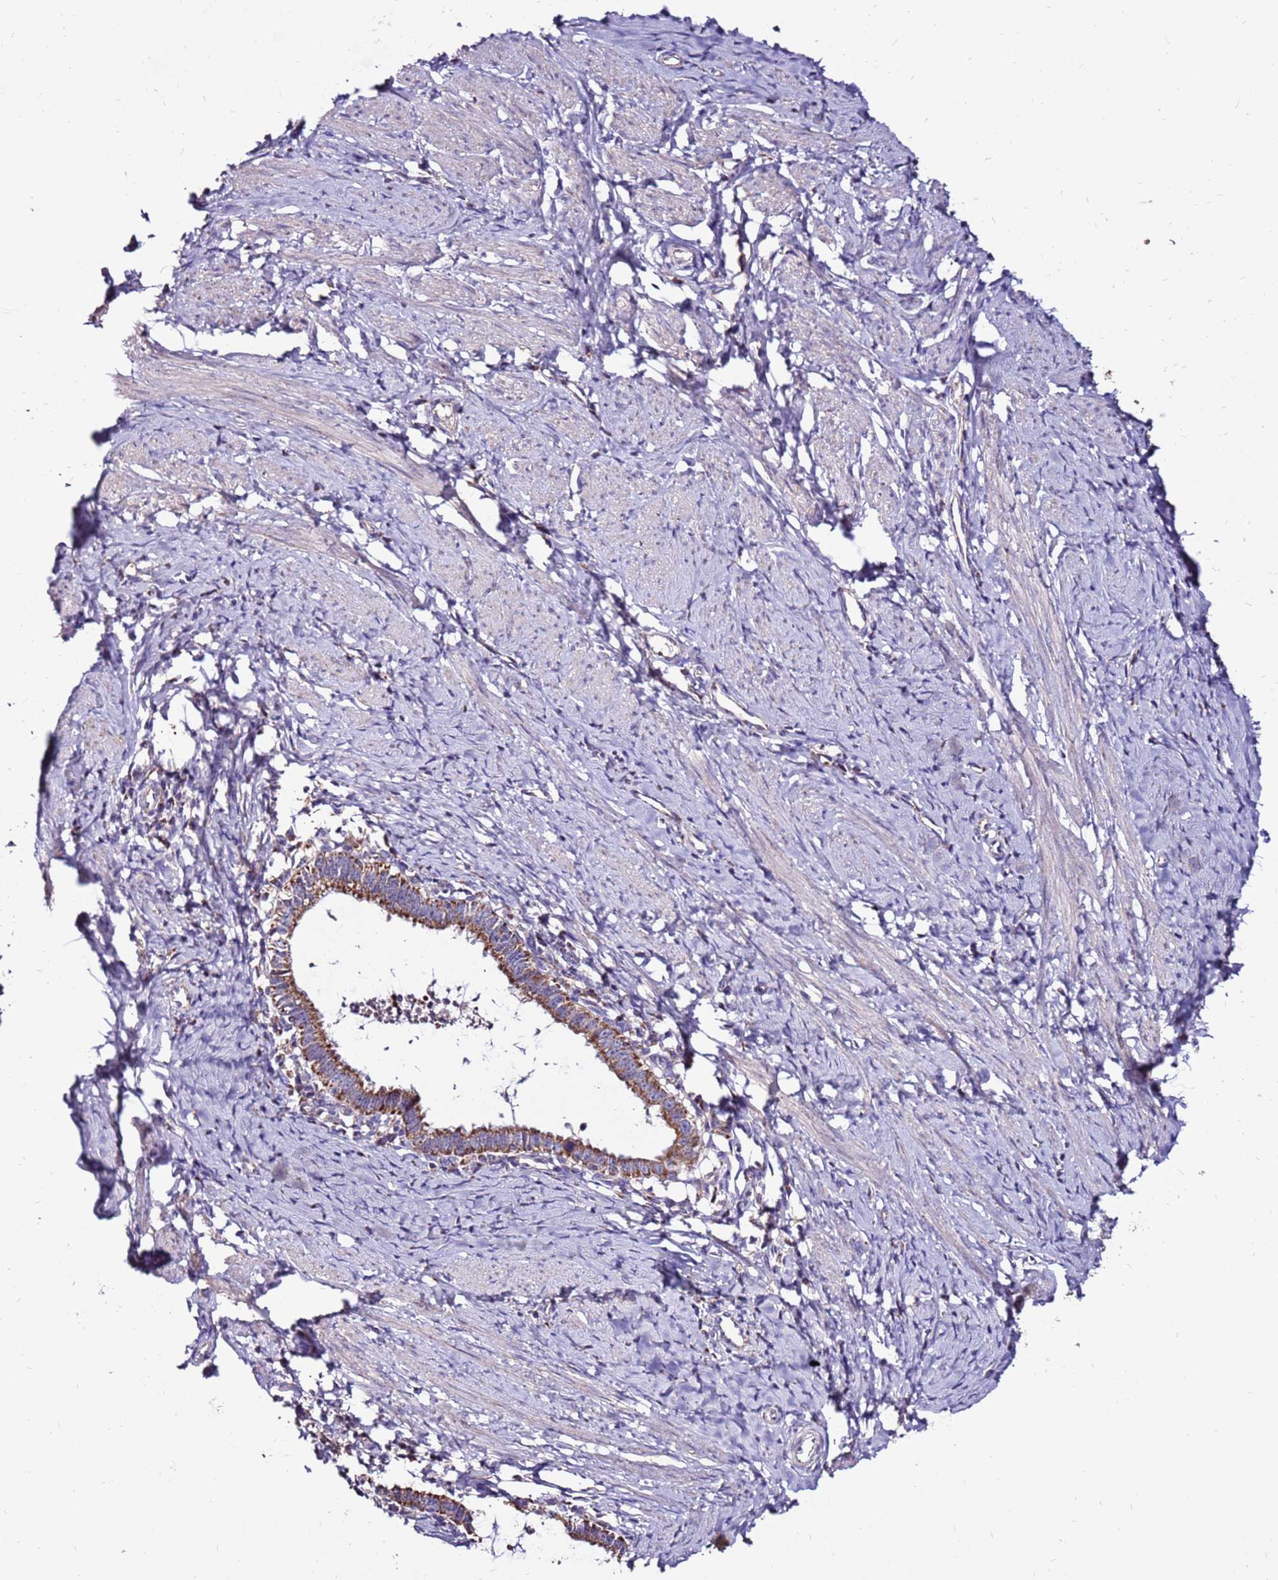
{"staining": {"intensity": "moderate", "quantity": ">75%", "location": "cytoplasmic/membranous"}, "tissue": "cervical cancer", "cell_type": "Tumor cells", "image_type": "cancer", "snomed": [{"axis": "morphology", "description": "Adenocarcinoma, NOS"}, {"axis": "topography", "description": "Cervix"}], "caption": "Adenocarcinoma (cervical) was stained to show a protein in brown. There is medium levels of moderate cytoplasmic/membranous positivity in about >75% of tumor cells. (IHC, brightfield microscopy, high magnification).", "gene": "SPSB3", "patient": {"sex": "female", "age": 36}}